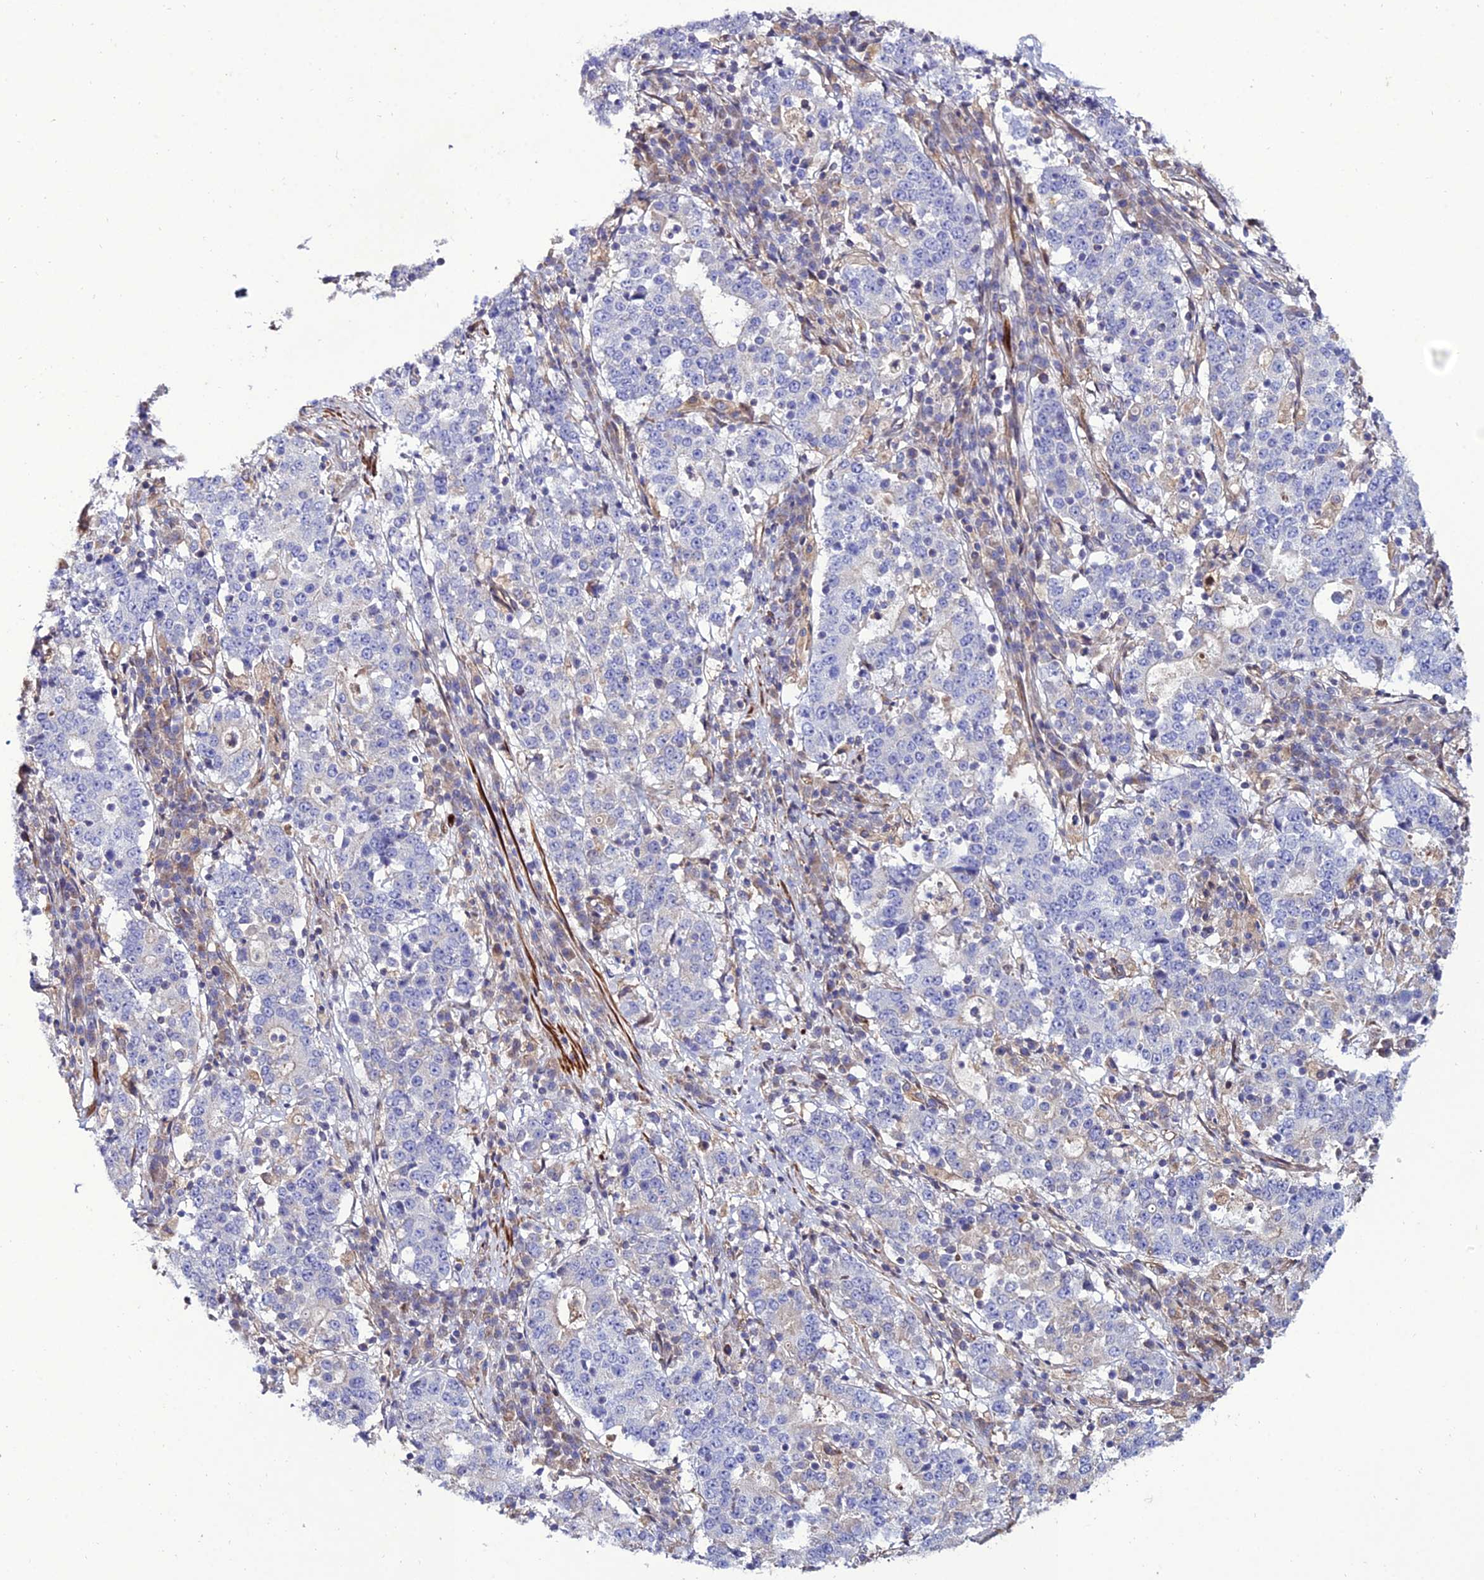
{"staining": {"intensity": "negative", "quantity": "none", "location": "none"}, "tissue": "stomach cancer", "cell_type": "Tumor cells", "image_type": "cancer", "snomed": [{"axis": "morphology", "description": "Adenocarcinoma, NOS"}, {"axis": "topography", "description": "Stomach"}], "caption": "A histopathology image of stomach cancer stained for a protein demonstrates no brown staining in tumor cells. (Stains: DAB IHC with hematoxylin counter stain, Microscopy: brightfield microscopy at high magnification).", "gene": "ARL6IP1", "patient": {"sex": "male", "age": 59}}